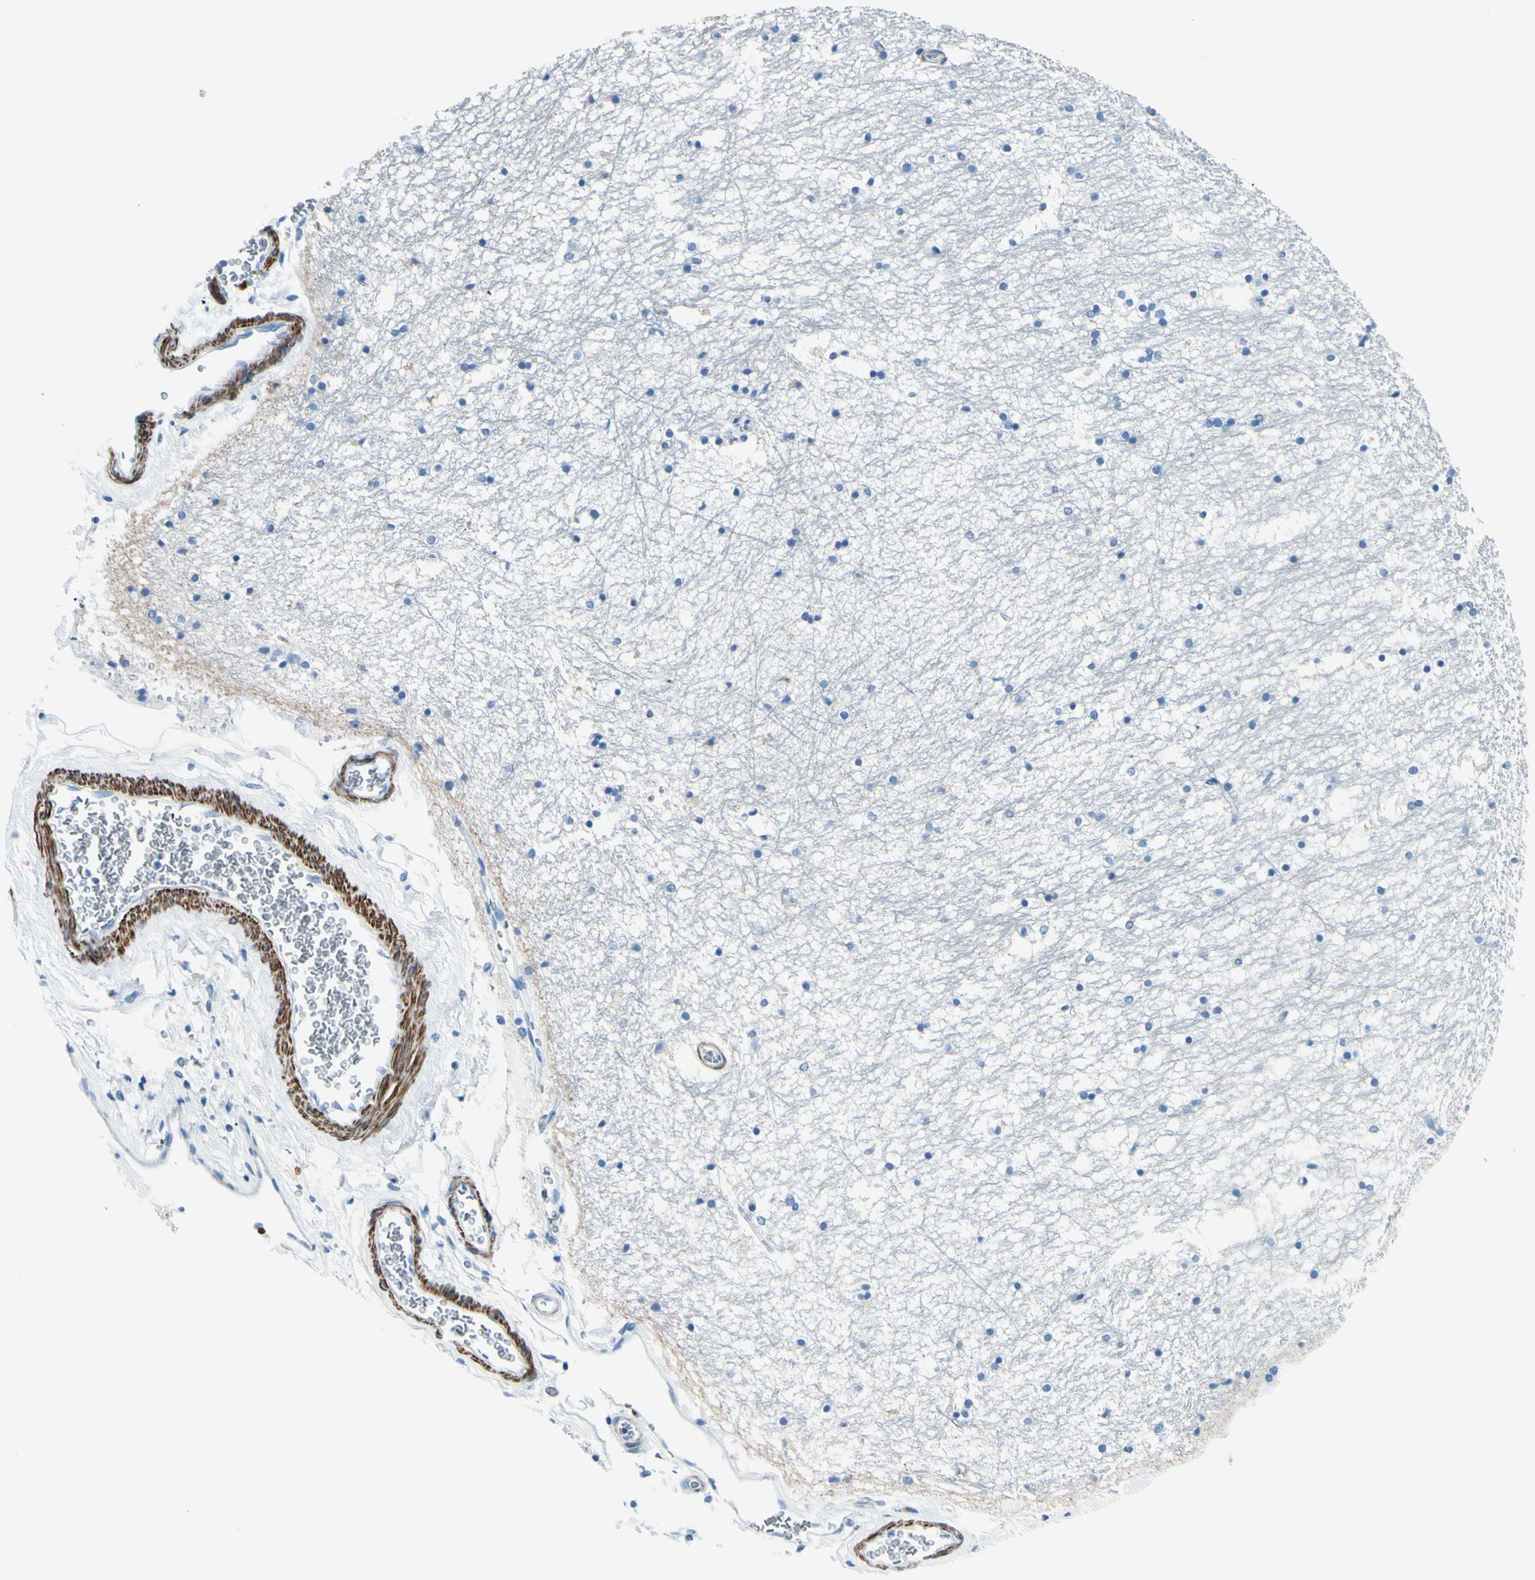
{"staining": {"intensity": "negative", "quantity": "none", "location": "none"}, "tissue": "hippocampus", "cell_type": "Glial cells", "image_type": "normal", "snomed": [{"axis": "morphology", "description": "Normal tissue, NOS"}, {"axis": "topography", "description": "Hippocampus"}], "caption": "A histopathology image of hippocampus stained for a protein displays no brown staining in glial cells.", "gene": "CDH15", "patient": {"sex": "male", "age": 45}}